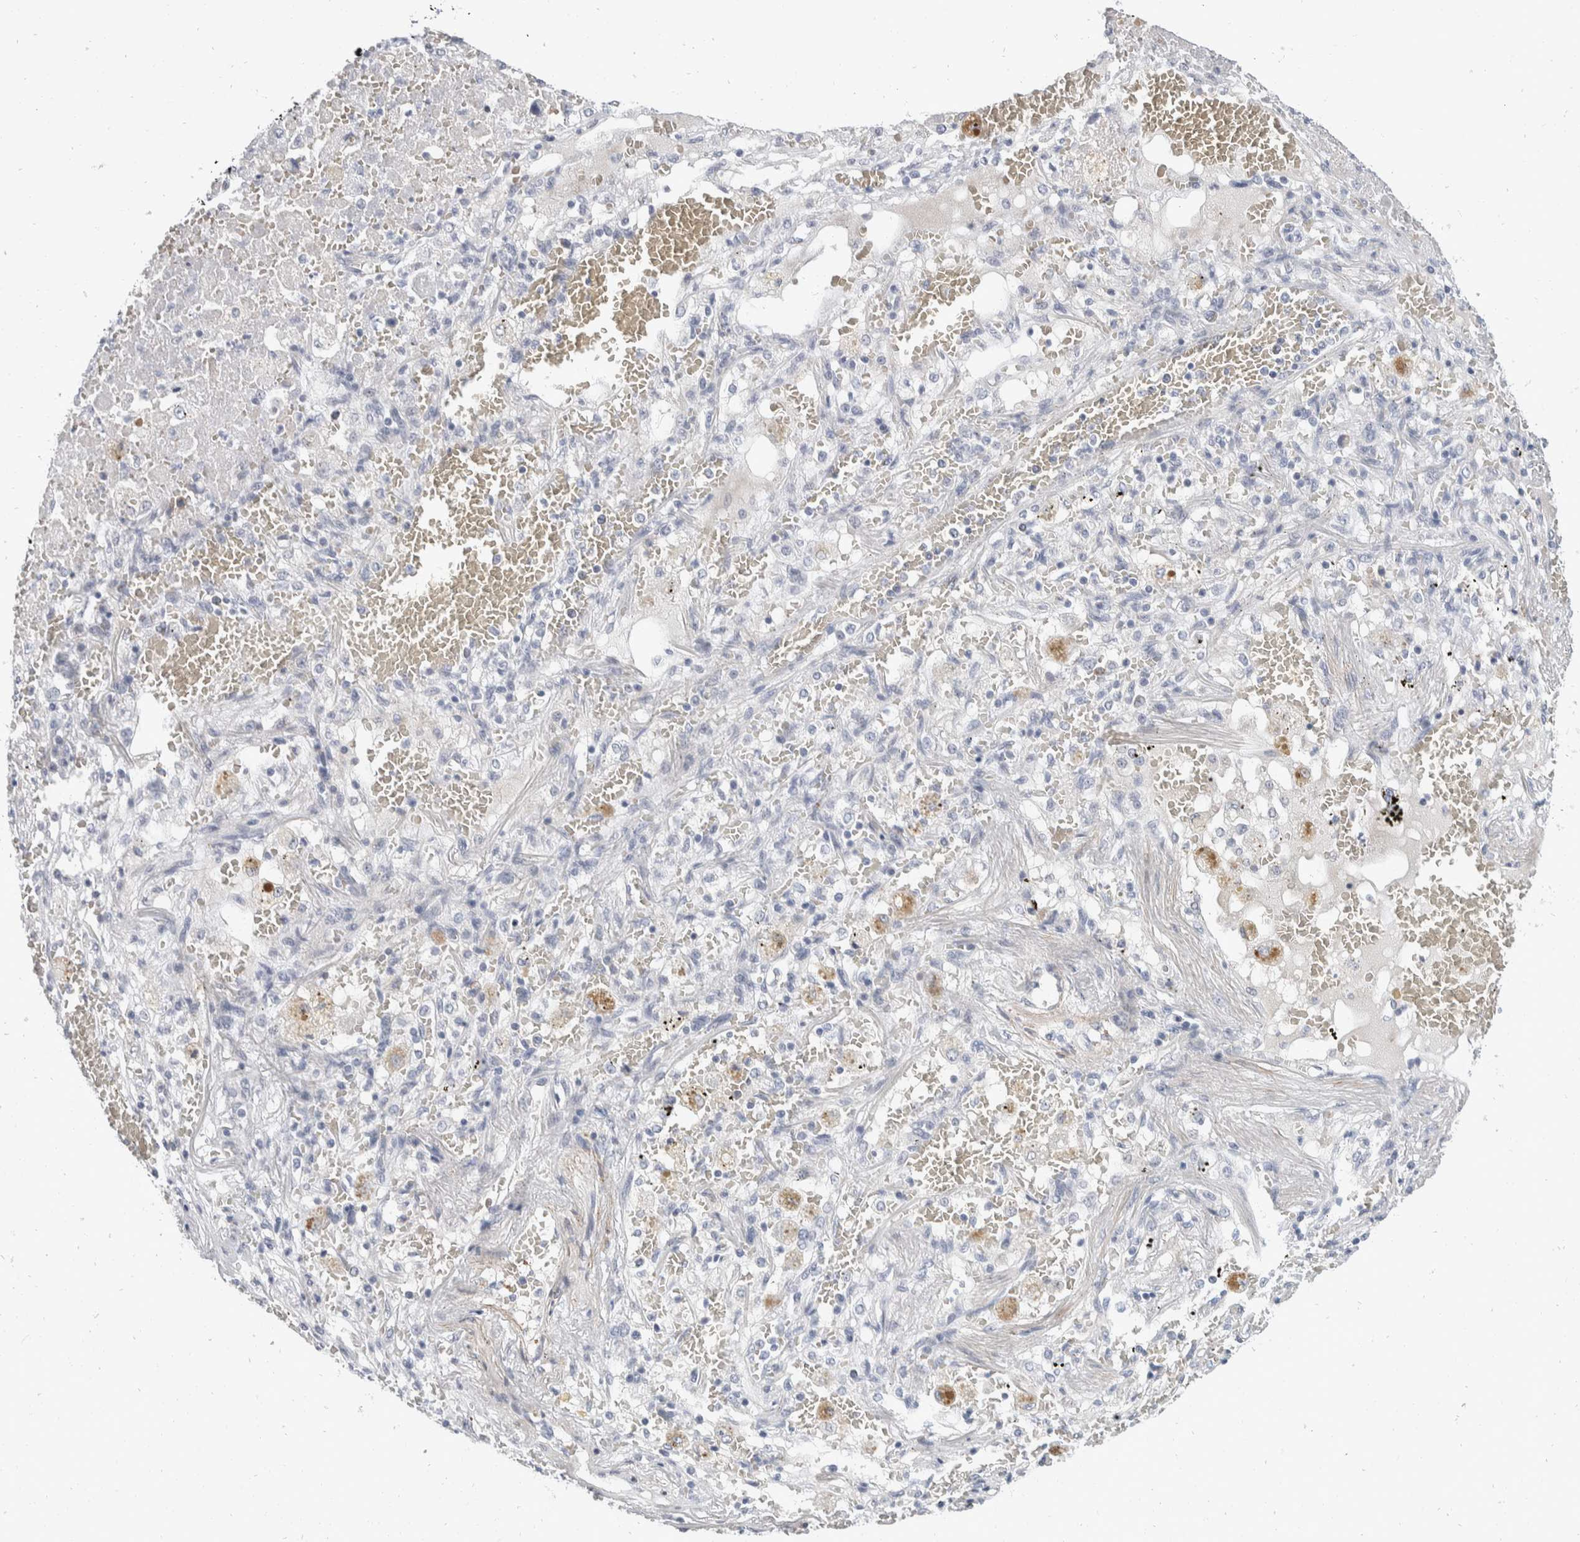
{"staining": {"intensity": "negative", "quantity": "none", "location": "none"}, "tissue": "lung cancer", "cell_type": "Tumor cells", "image_type": "cancer", "snomed": [{"axis": "morphology", "description": "Squamous cell carcinoma, NOS"}, {"axis": "topography", "description": "Lung"}], "caption": "IHC photomicrograph of neoplastic tissue: human lung cancer stained with DAB demonstrates no significant protein positivity in tumor cells.", "gene": "CATSPERD", "patient": {"sex": "male", "age": 61}}